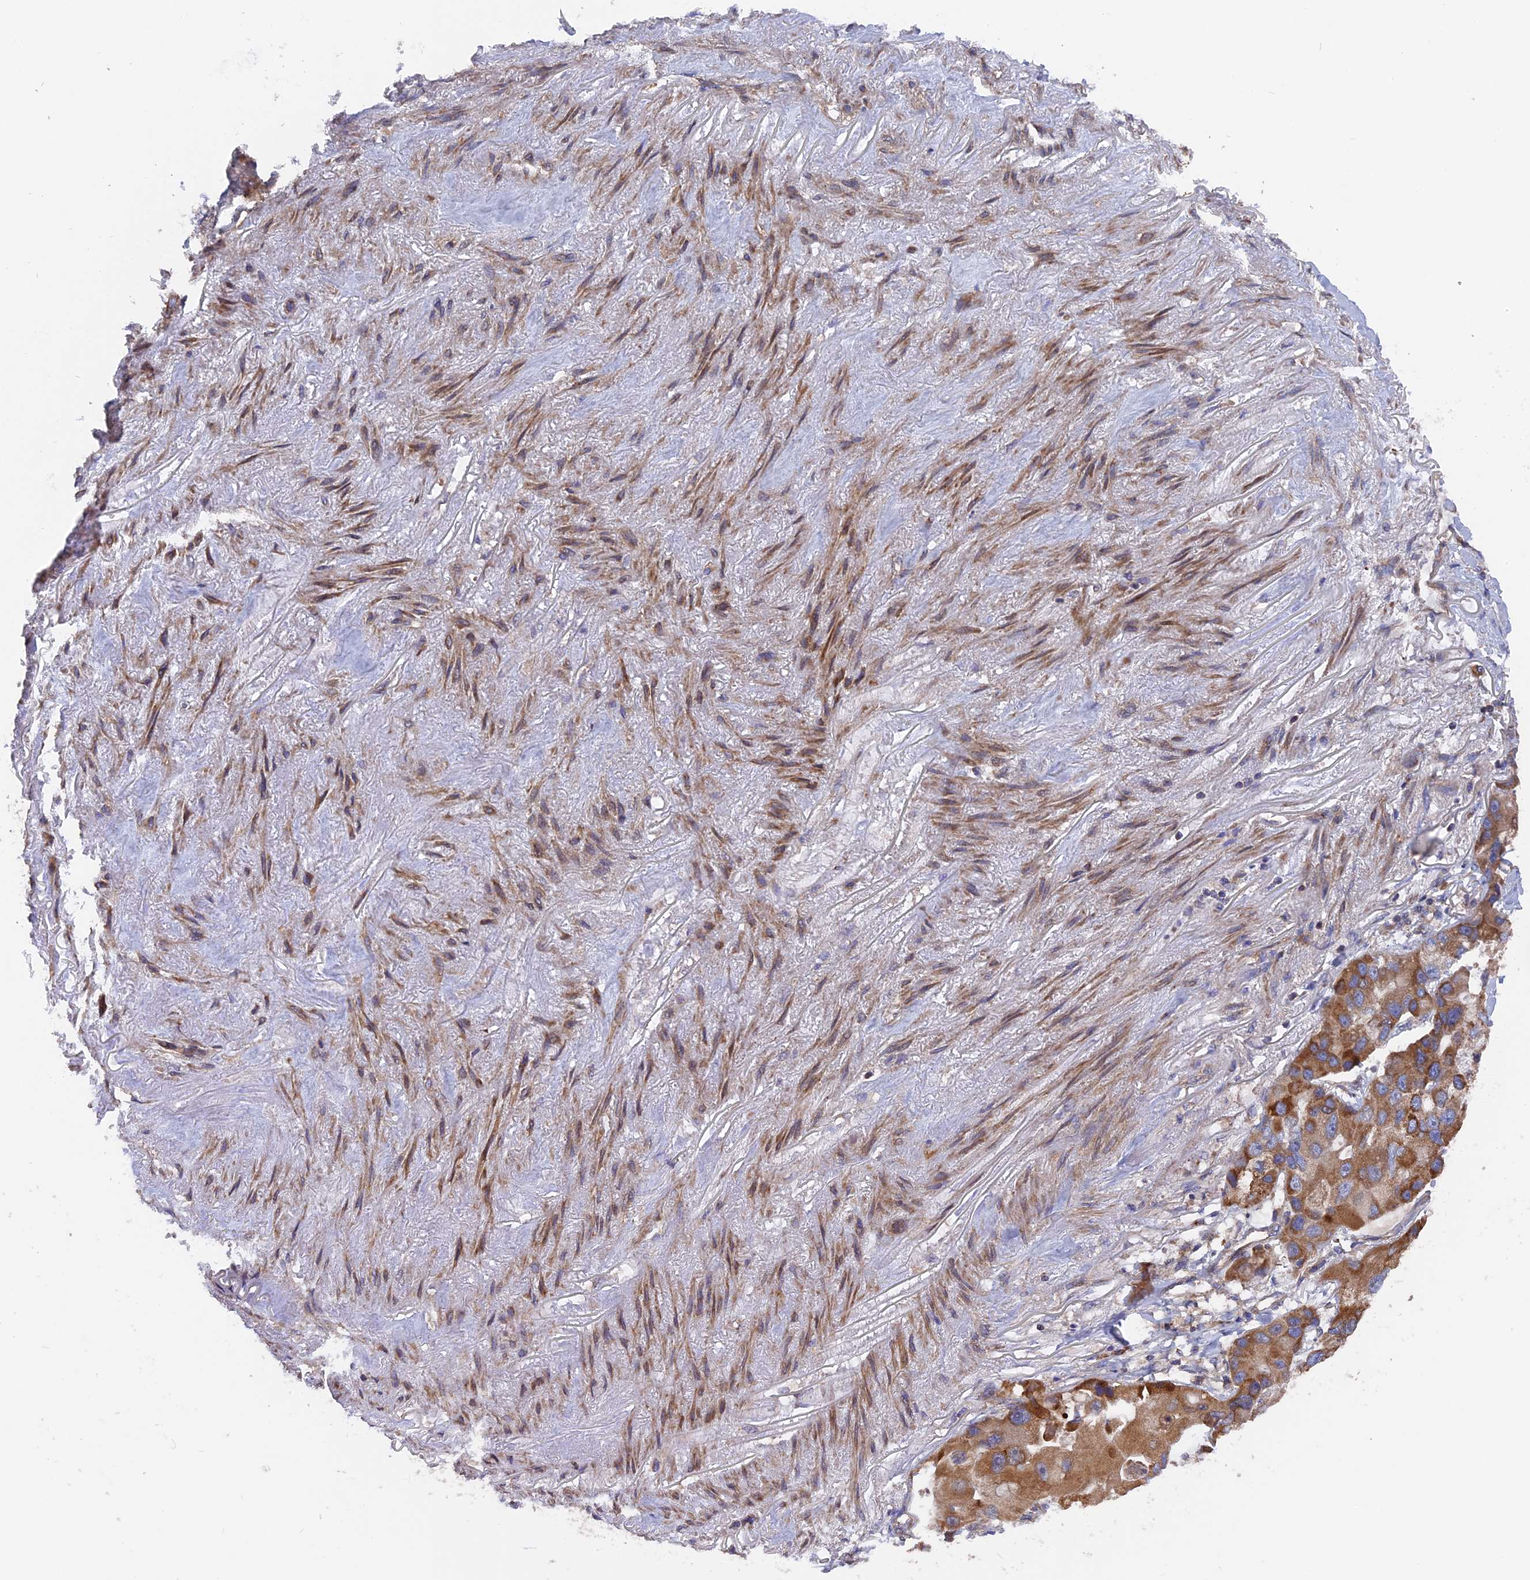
{"staining": {"intensity": "moderate", "quantity": ">75%", "location": "cytoplasmic/membranous"}, "tissue": "lung cancer", "cell_type": "Tumor cells", "image_type": "cancer", "snomed": [{"axis": "morphology", "description": "Adenocarcinoma, NOS"}, {"axis": "topography", "description": "Lung"}], "caption": "Human lung adenocarcinoma stained with a brown dye shows moderate cytoplasmic/membranous positive staining in approximately >75% of tumor cells.", "gene": "TELO2", "patient": {"sex": "female", "age": 54}}